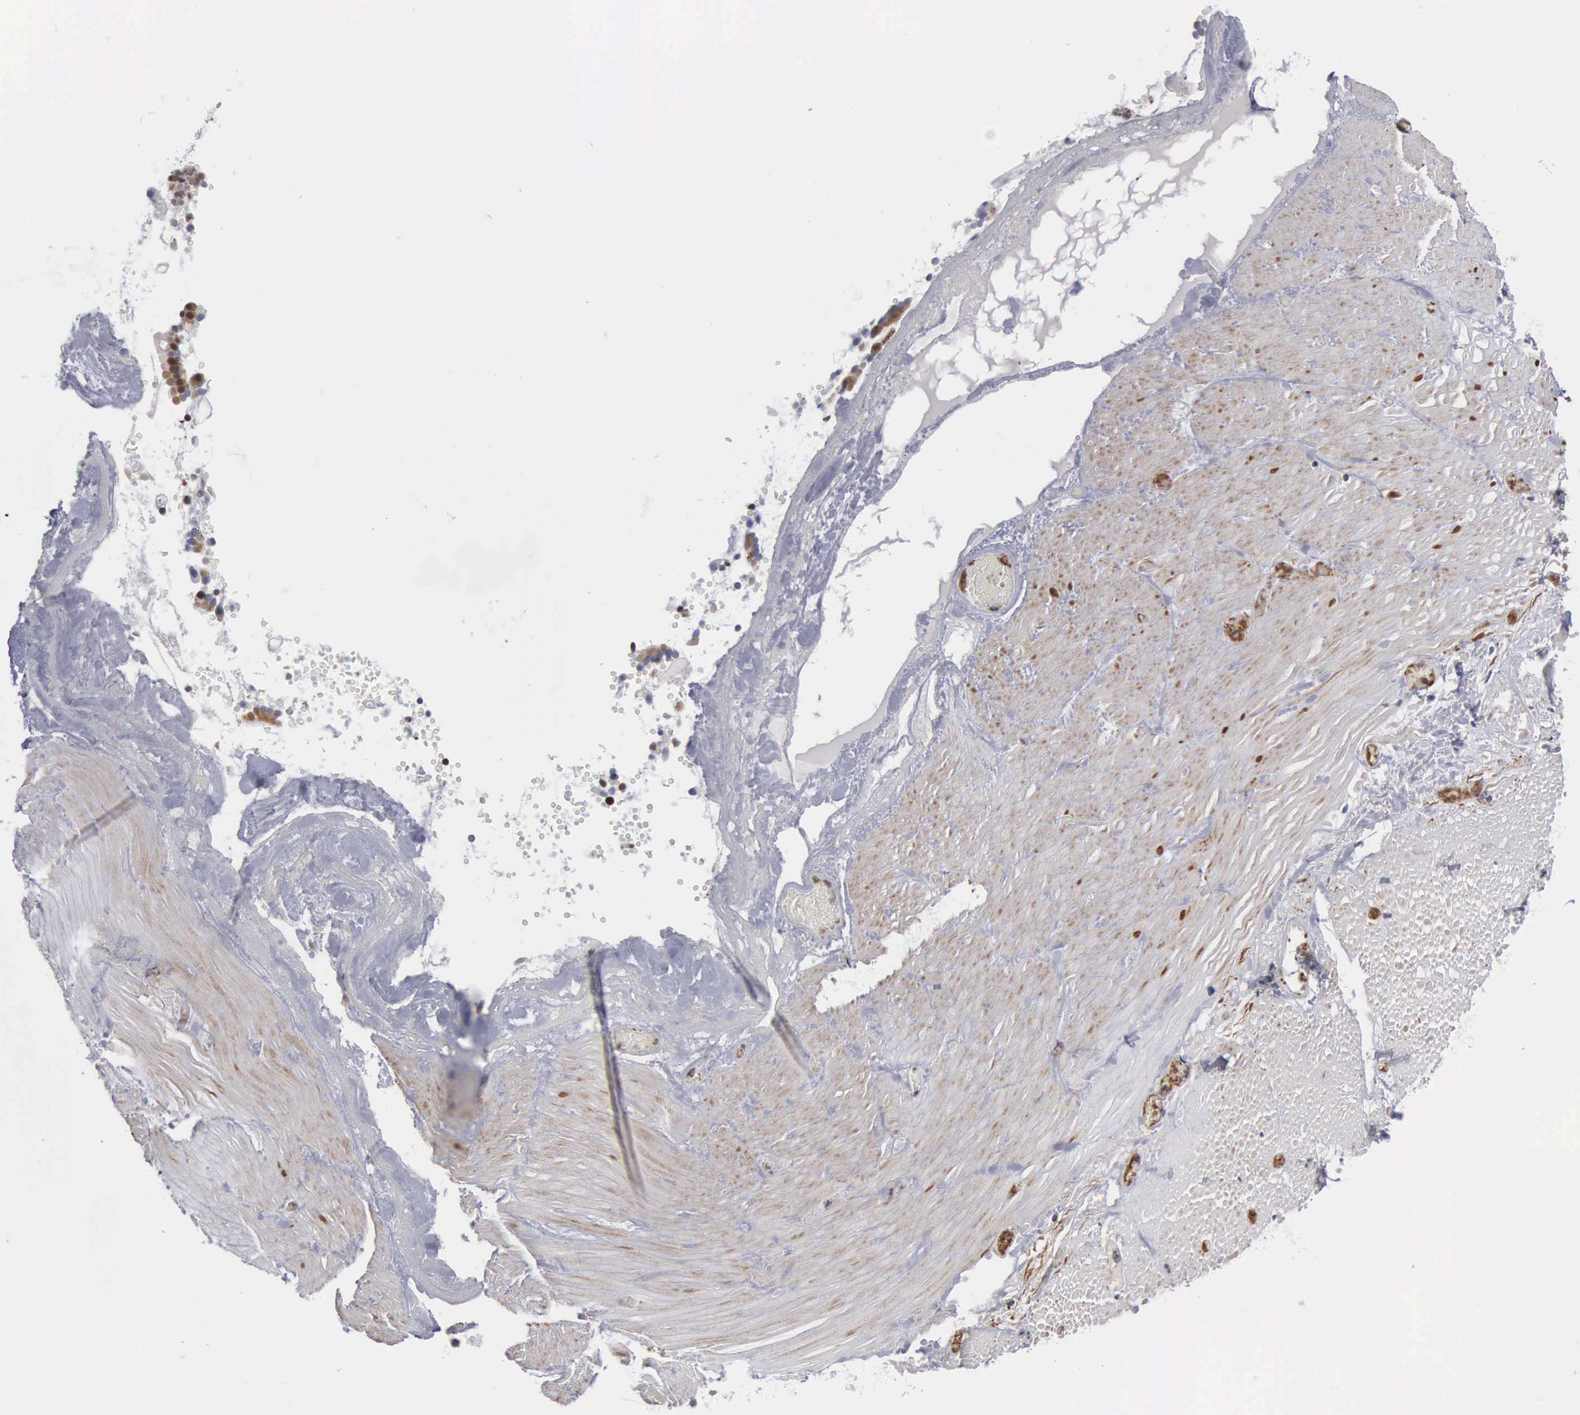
{"staining": {"intensity": "weak", "quantity": "<25%", "location": "cytoplasmic/membranous,nuclear"}, "tissue": "smooth muscle", "cell_type": "Smooth muscle cells", "image_type": "normal", "snomed": [{"axis": "morphology", "description": "Normal tissue, NOS"}, {"axis": "topography", "description": "Duodenum"}], "caption": "Smooth muscle cells are negative for protein expression in normal human smooth muscle. (Brightfield microscopy of DAB IHC at high magnification).", "gene": "TRMT5", "patient": {"sex": "male", "age": 63}}